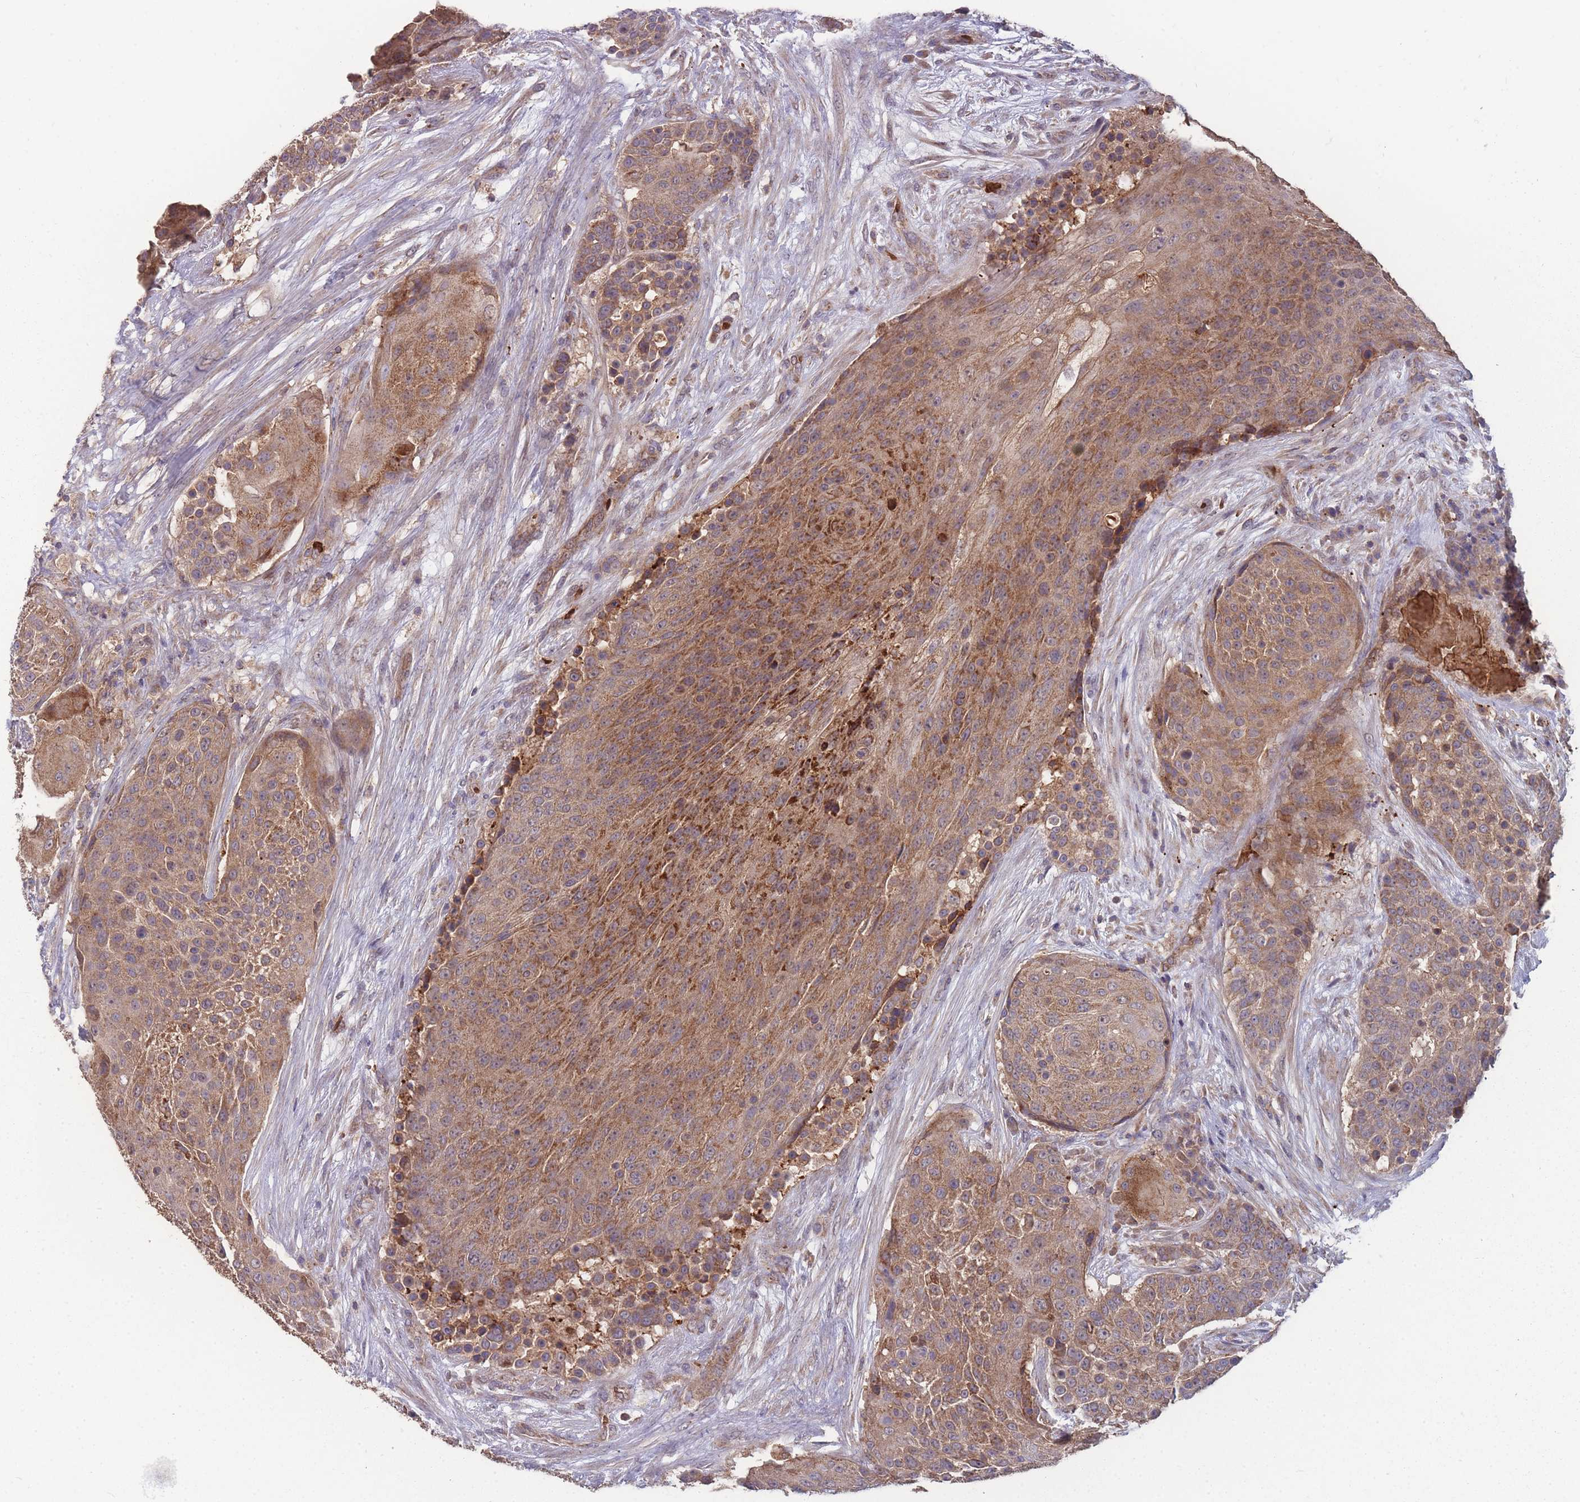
{"staining": {"intensity": "moderate", "quantity": ">75%", "location": "cytoplasmic/membranous"}, "tissue": "urothelial cancer", "cell_type": "Tumor cells", "image_type": "cancer", "snomed": [{"axis": "morphology", "description": "Urothelial carcinoma, High grade"}, {"axis": "topography", "description": "Urinary bladder"}], "caption": "A brown stain shows moderate cytoplasmic/membranous positivity of a protein in human urothelial carcinoma (high-grade) tumor cells.", "gene": "SLC35B4", "patient": {"sex": "female", "age": 63}}